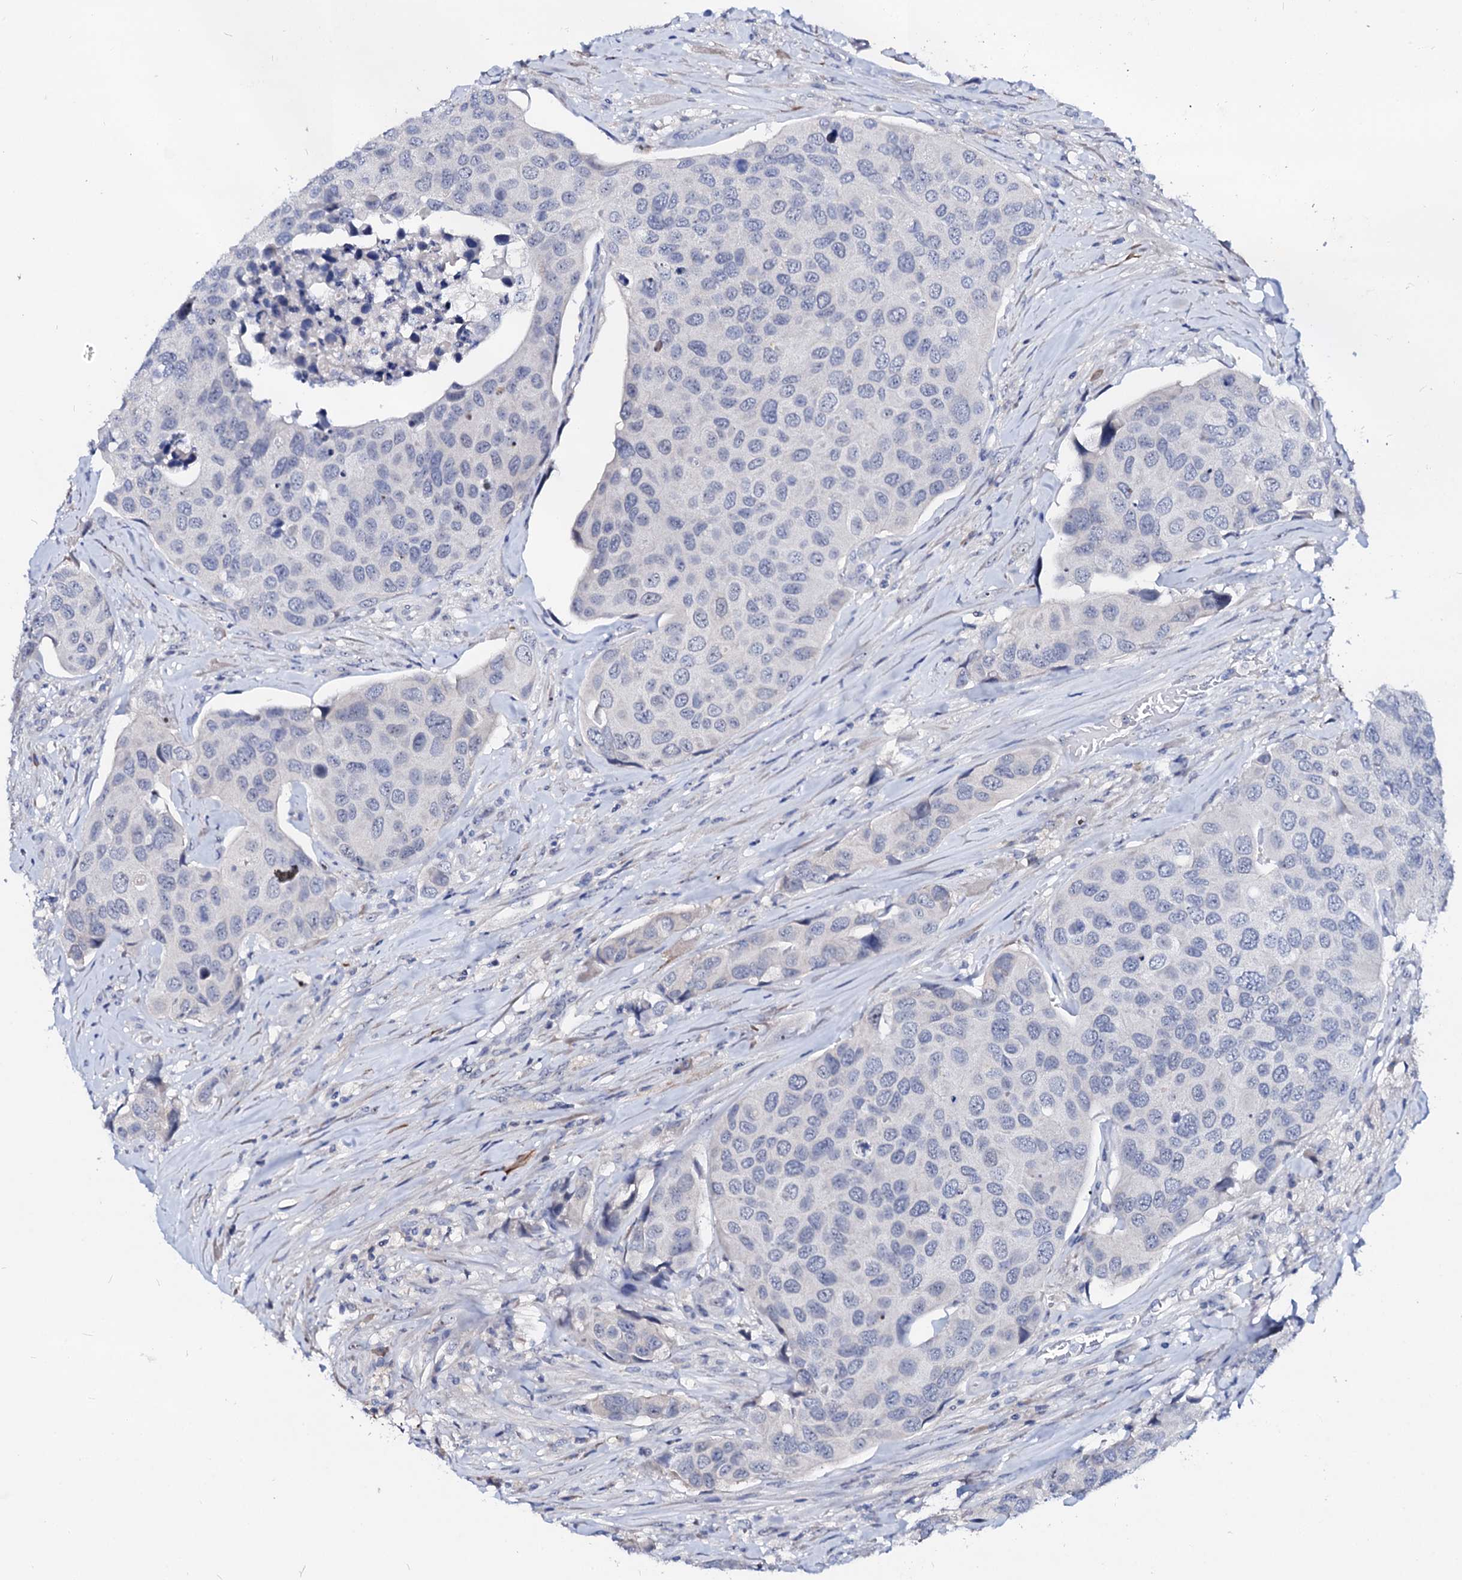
{"staining": {"intensity": "negative", "quantity": "none", "location": "none"}, "tissue": "urothelial cancer", "cell_type": "Tumor cells", "image_type": "cancer", "snomed": [{"axis": "morphology", "description": "Urothelial carcinoma, High grade"}, {"axis": "topography", "description": "Urinary bladder"}], "caption": "Urothelial cancer stained for a protein using IHC displays no positivity tumor cells.", "gene": "BTBD16", "patient": {"sex": "male", "age": 74}}